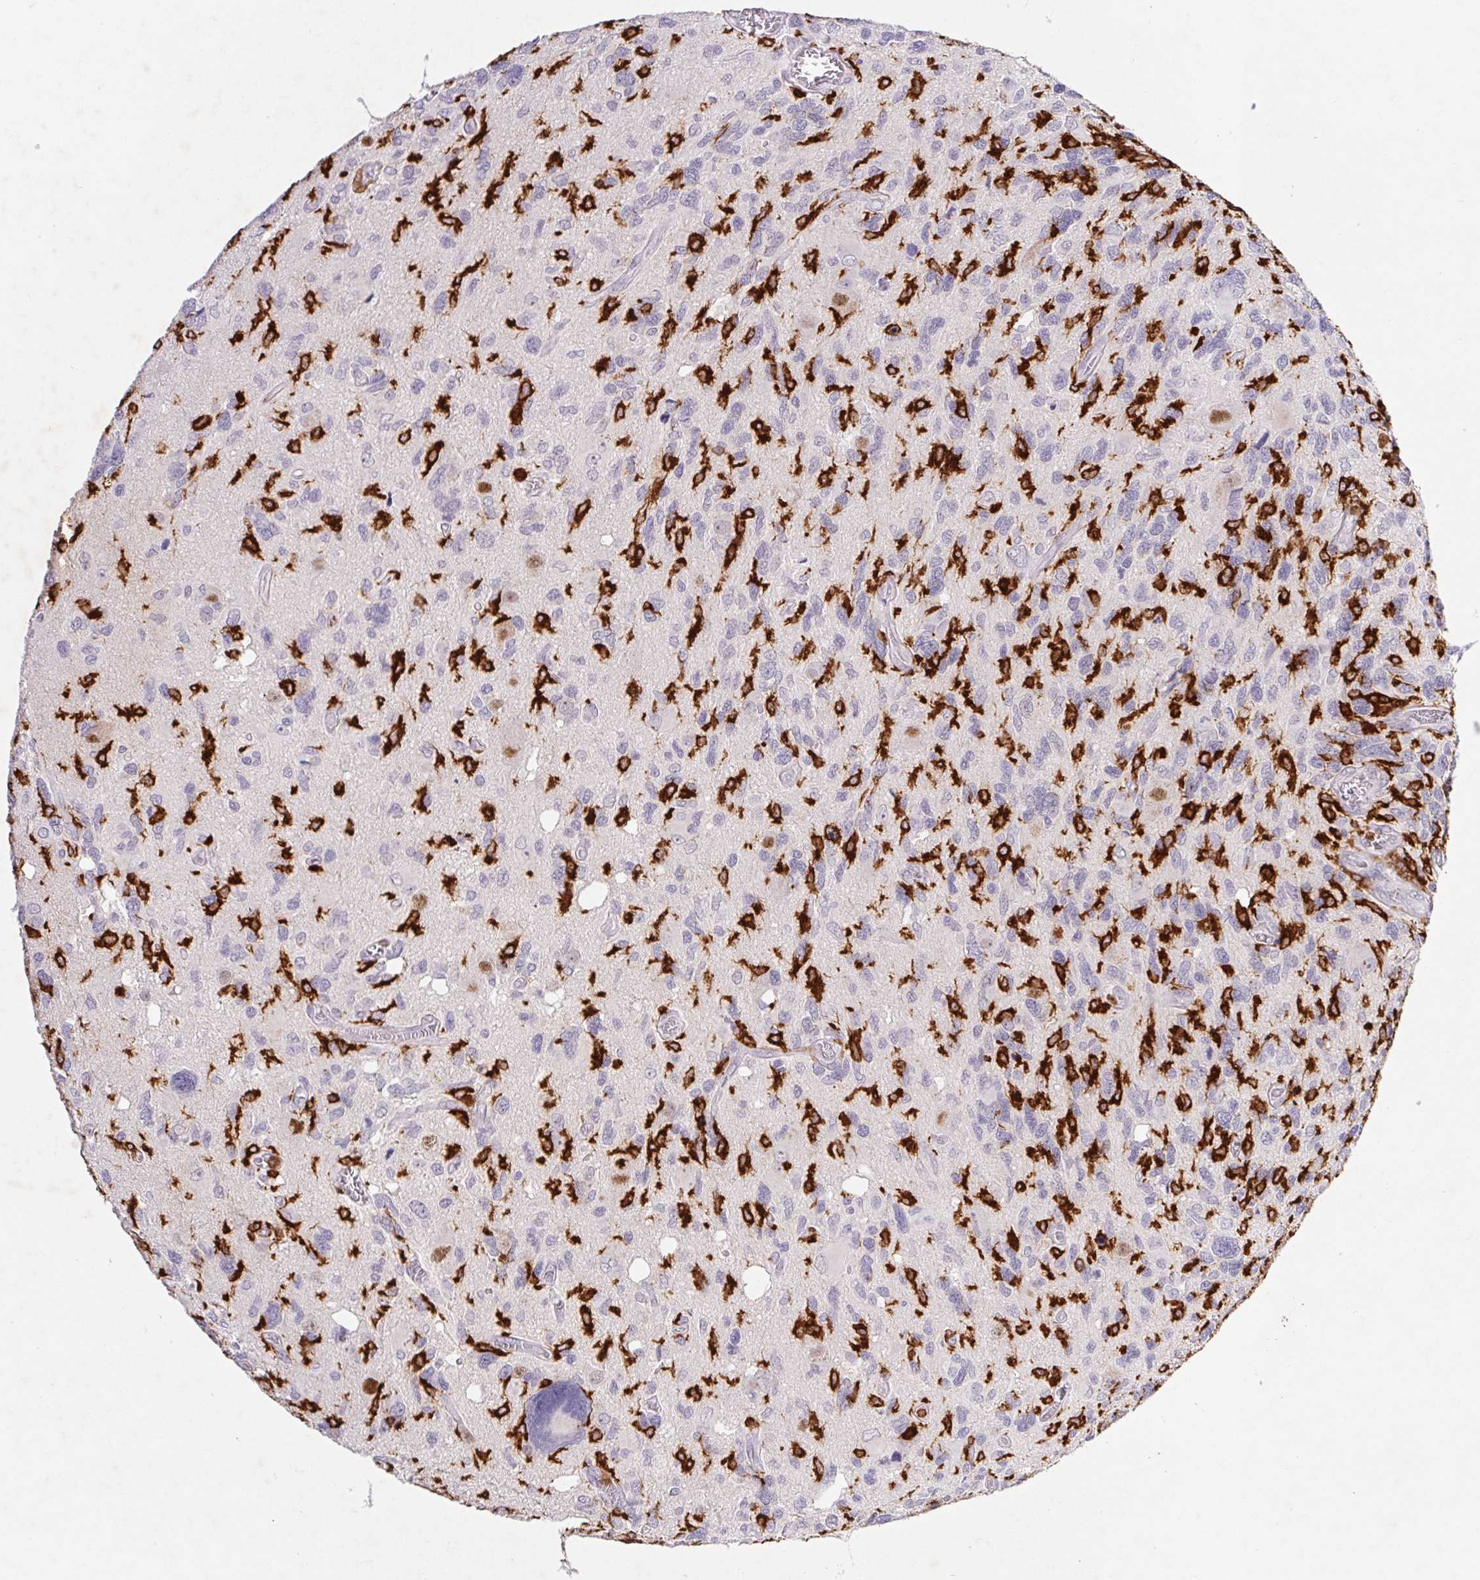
{"staining": {"intensity": "negative", "quantity": "none", "location": "none"}, "tissue": "glioma", "cell_type": "Tumor cells", "image_type": "cancer", "snomed": [{"axis": "morphology", "description": "Glioma, malignant, High grade"}, {"axis": "topography", "description": "Brain"}], "caption": "High magnification brightfield microscopy of malignant glioma (high-grade) stained with DAB (3,3'-diaminobenzidine) (brown) and counterstained with hematoxylin (blue): tumor cells show no significant positivity.", "gene": "APBB1IP", "patient": {"sex": "male", "age": 49}}